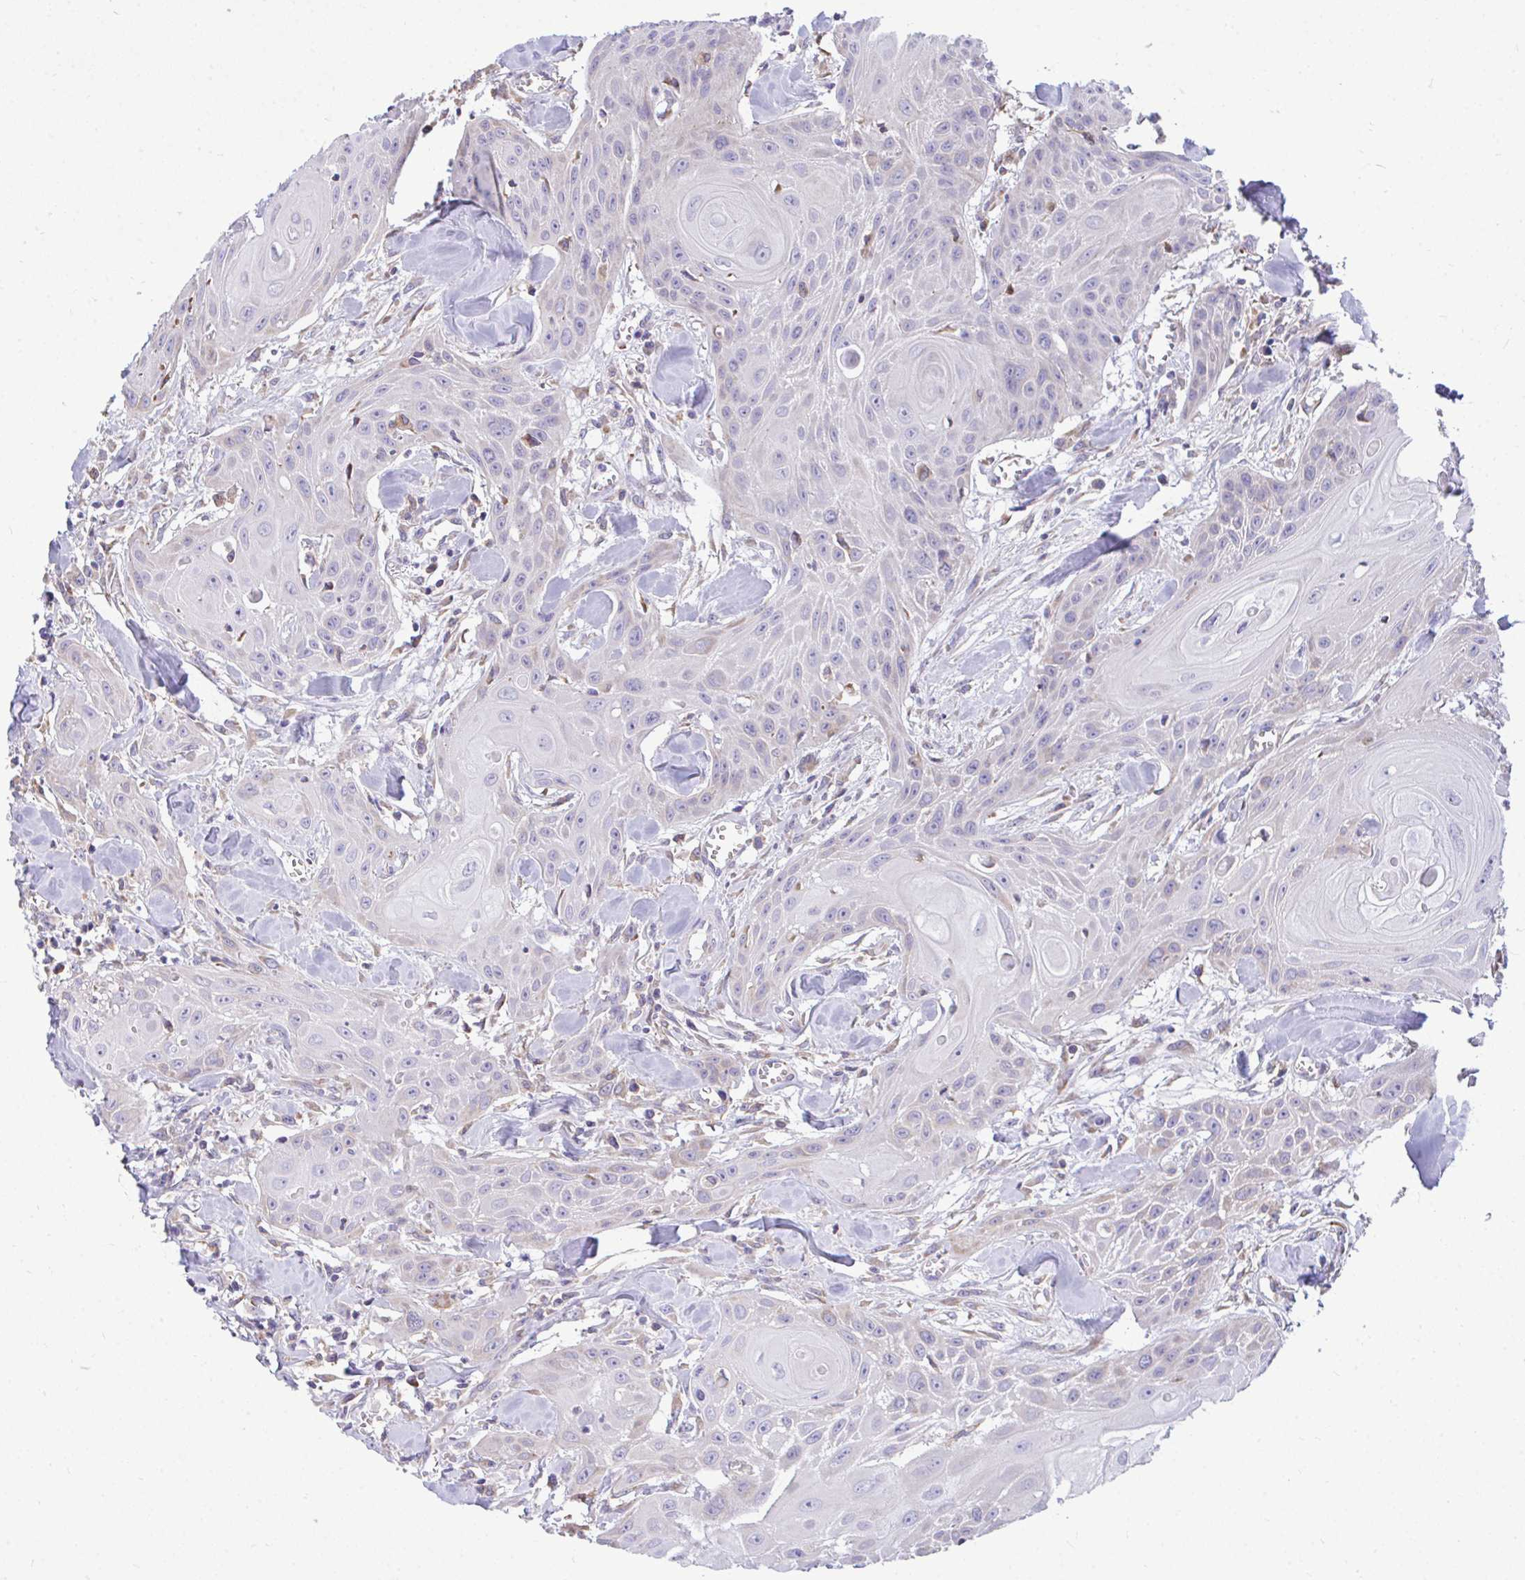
{"staining": {"intensity": "negative", "quantity": "none", "location": "none"}, "tissue": "head and neck cancer", "cell_type": "Tumor cells", "image_type": "cancer", "snomed": [{"axis": "morphology", "description": "Squamous cell carcinoma, NOS"}, {"axis": "topography", "description": "Lymph node"}, {"axis": "topography", "description": "Salivary gland"}, {"axis": "topography", "description": "Head-Neck"}], "caption": "An immunohistochemistry histopathology image of head and neck squamous cell carcinoma is shown. There is no staining in tumor cells of head and neck squamous cell carcinoma. (Immunohistochemistry, brightfield microscopy, high magnification).", "gene": "PIGK", "patient": {"sex": "female", "age": 74}}